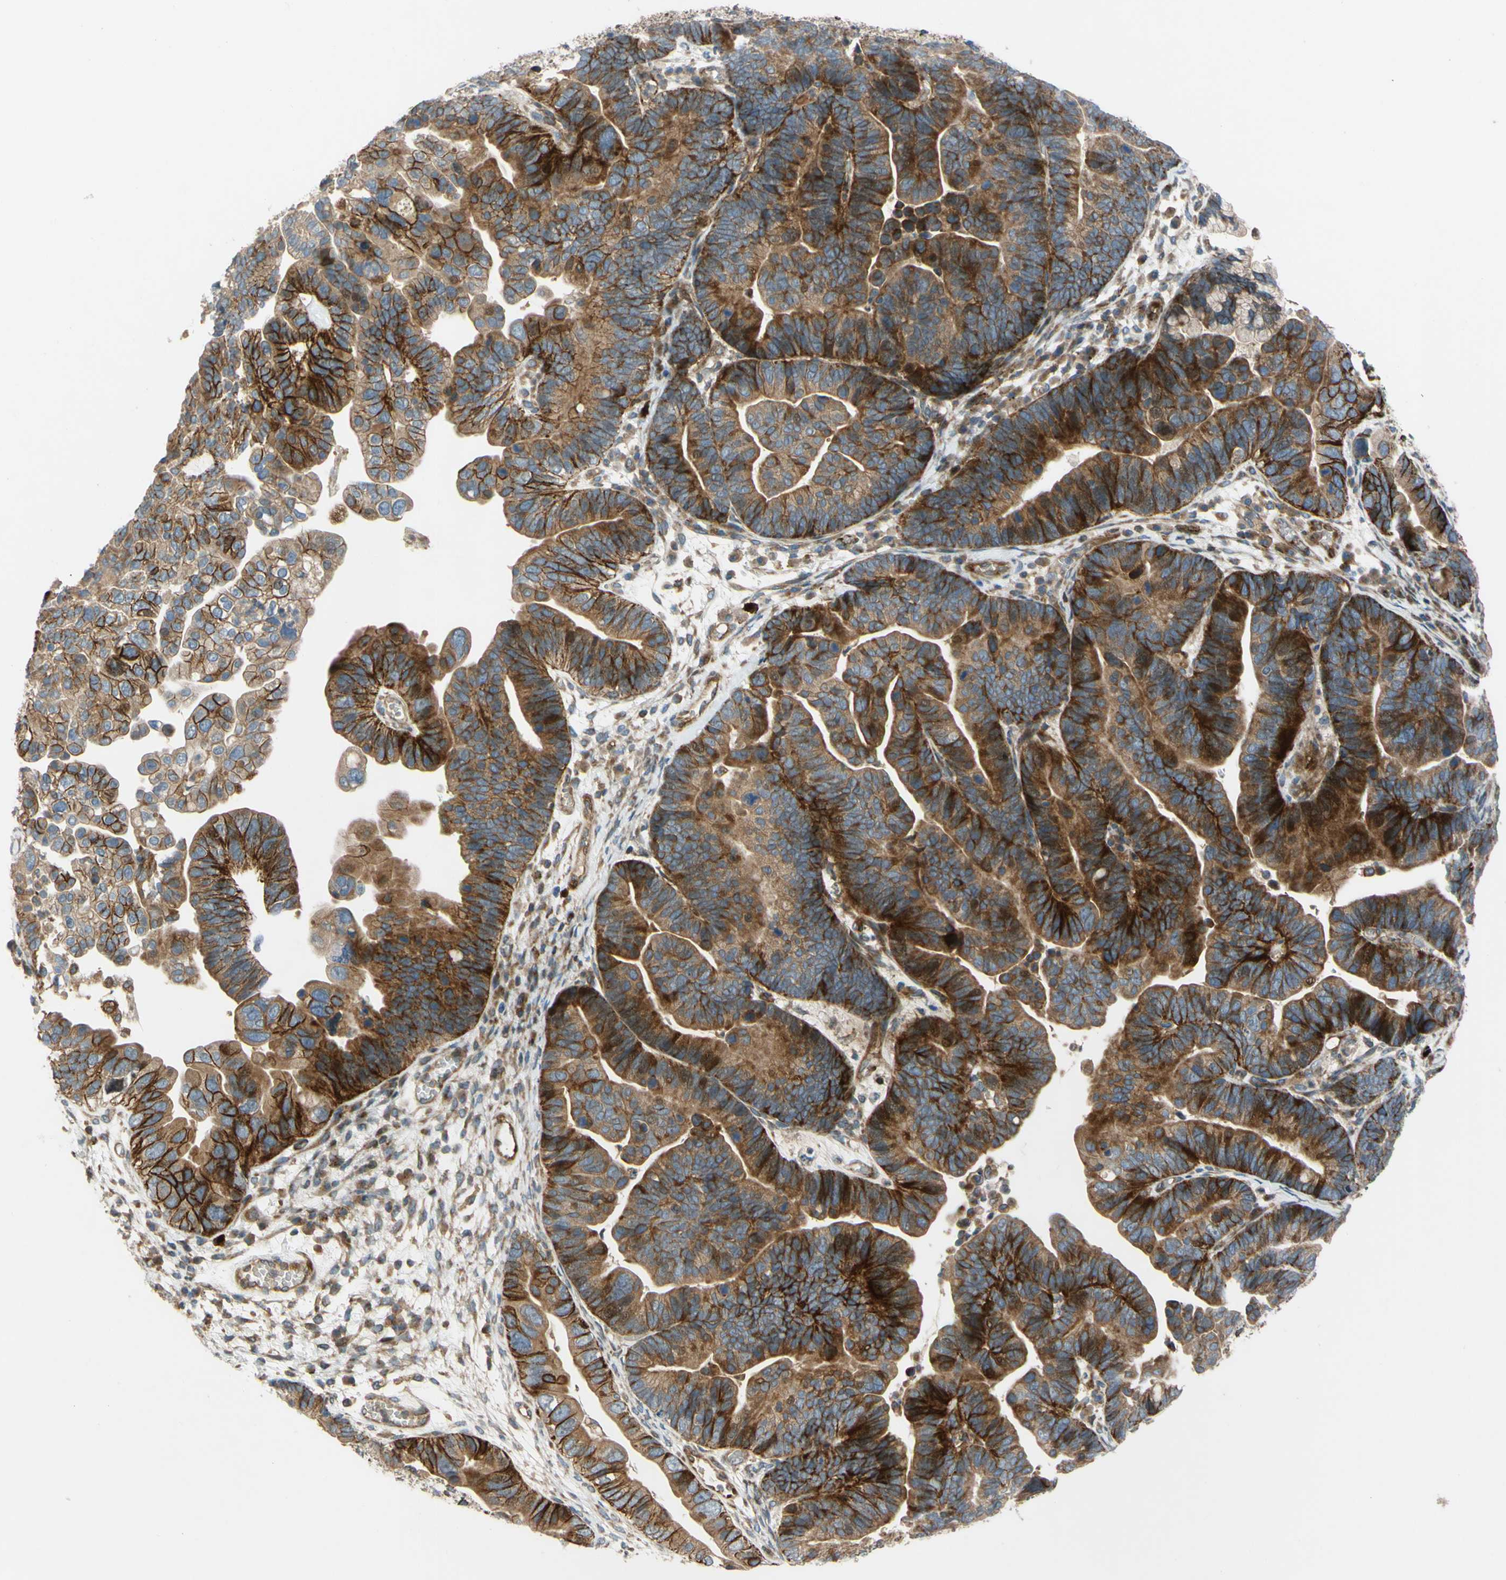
{"staining": {"intensity": "moderate", "quantity": ">75%", "location": "cytoplasmic/membranous"}, "tissue": "ovarian cancer", "cell_type": "Tumor cells", "image_type": "cancer", "snomed": [{"axis": "morphology", "description": "Cystadenocarcinoma, serous, NOS"}, {"axis": "topography", "description": "Ovary"}], "caption": "This is a micrograph of immunohistochemistry (IHC) staining of serous cystadenocarcinoma (ovarian), which shows moderate staining in the cytoplasmic/membranous of tumor cells.", "gene": "SPTLC1", "patient": {"sex": "female", "age": 56}}